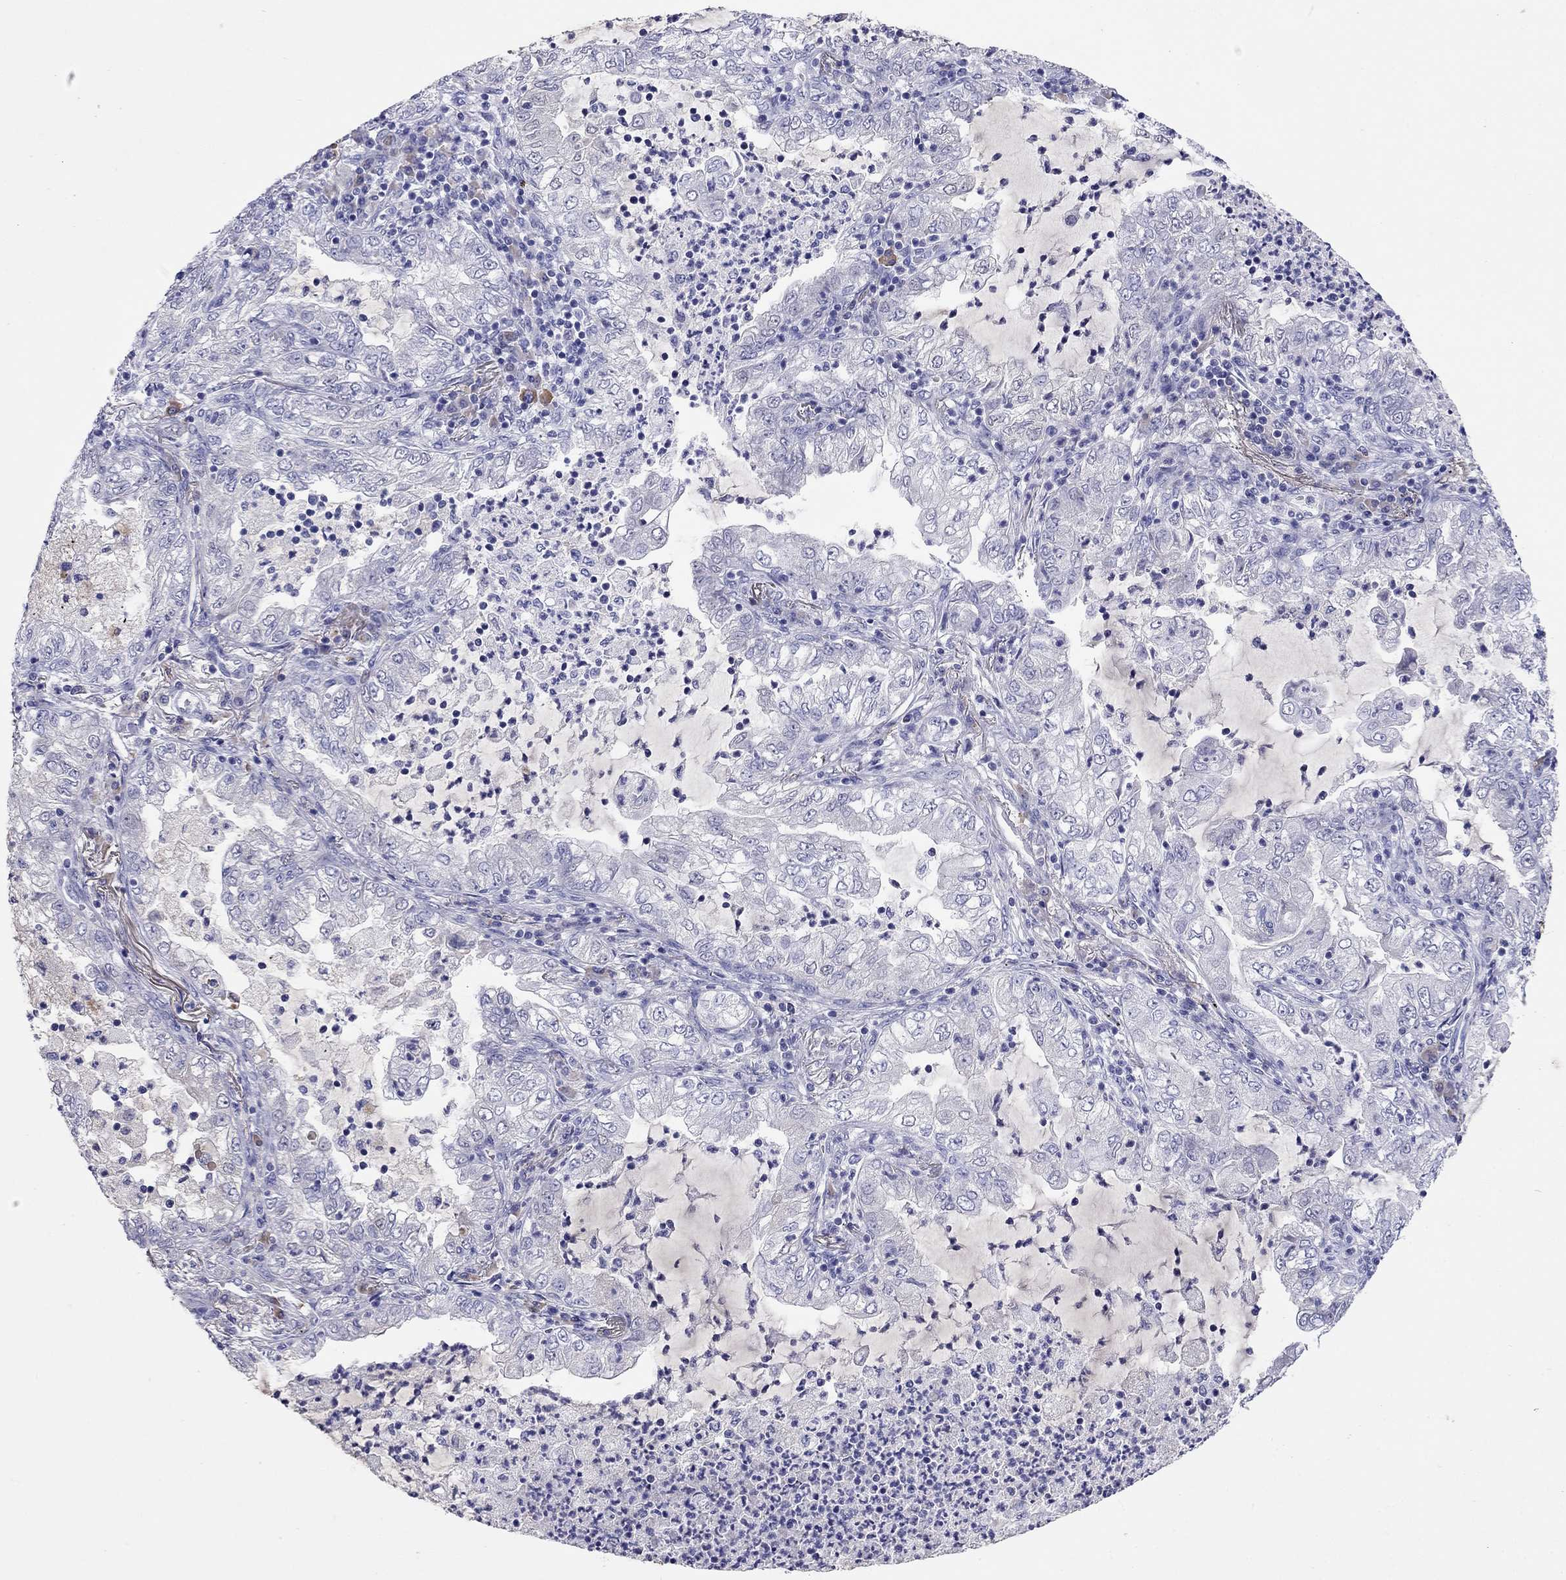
{"staining": {"intensity": "negative", "quantity": "none", "location": "none"}, "tissue": "lung cancer", "cell_type": "Tumor cells", "image_type": "cancer", "snomed": [{"axis": "morphology", "description": "Adenocarcinoma, NOS"}, {"axis": "topography", "description": "Lung"}], "caption": "This is an immunohistochemistry (IHC) histopathology image of lung adenocarcinoma. There is no positivity in tumor cells.", "gene": "CALHM1", "patient": {"sex": "female", "age": 73}}